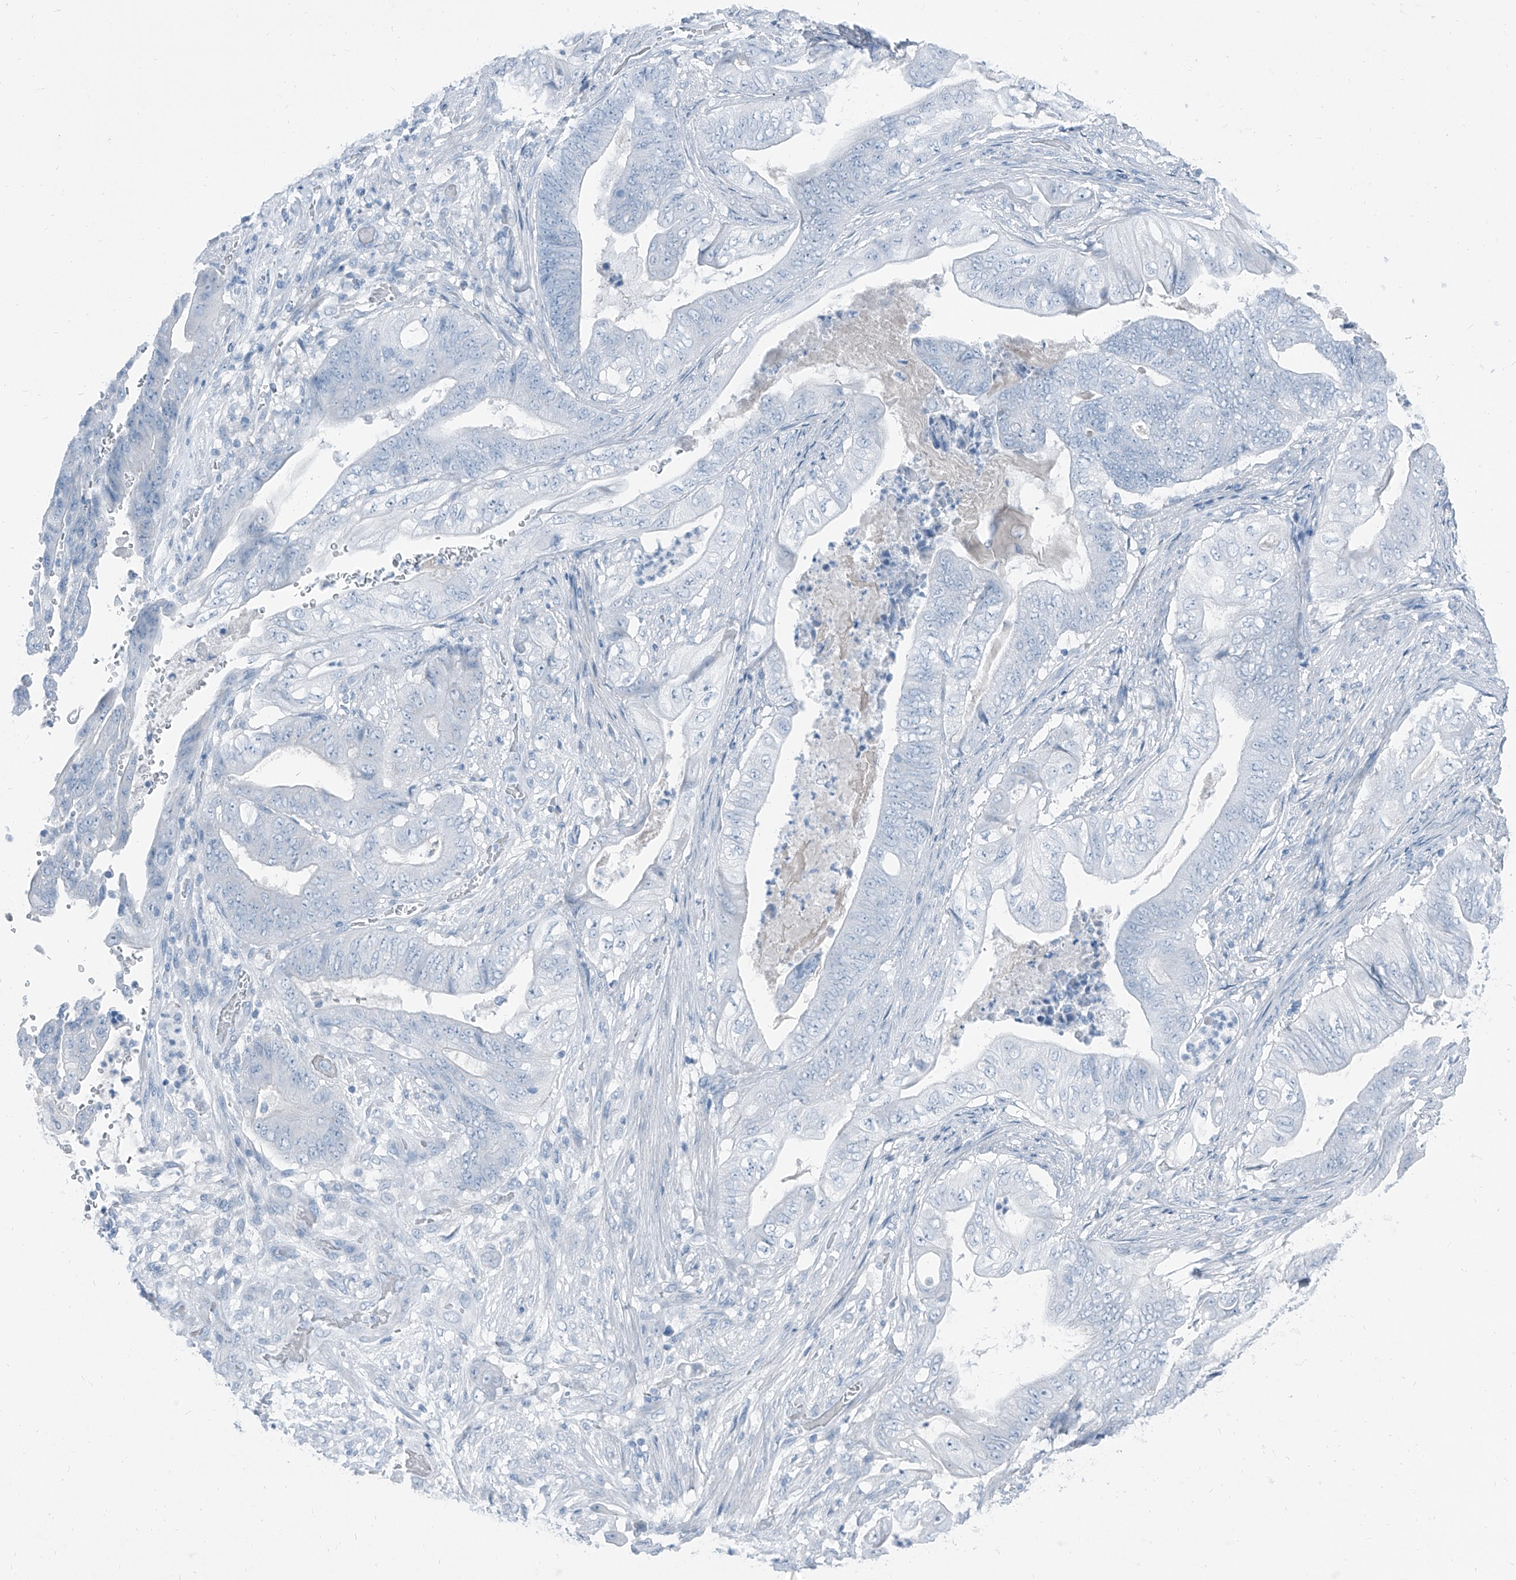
{"staining": {"intensity": "negative", "quantity": "none", "location": "none"}, "tissue": "stomach cancer", "cell_type": "Tumor cells", "image_type": "cancer", "snomed": [{"axis": "morphology", "description": "Adenocarcinoma, NOS"}, {"axis": "topography", "description": "Stomach"}], "caption": "Immunohistochemistry histopathology image of human stomach cancer (adenocarcinoma) stained for a protein (brown), which reveals no staining in tumor cells. Brightfield microscopy of IHC stained with DAB (3,3'-diaminobenzidine) (brown) and hematoxylin (blue), captured at high magnification.", "gene": "RGN", "patient": {"sex": "female", "age": 73}}